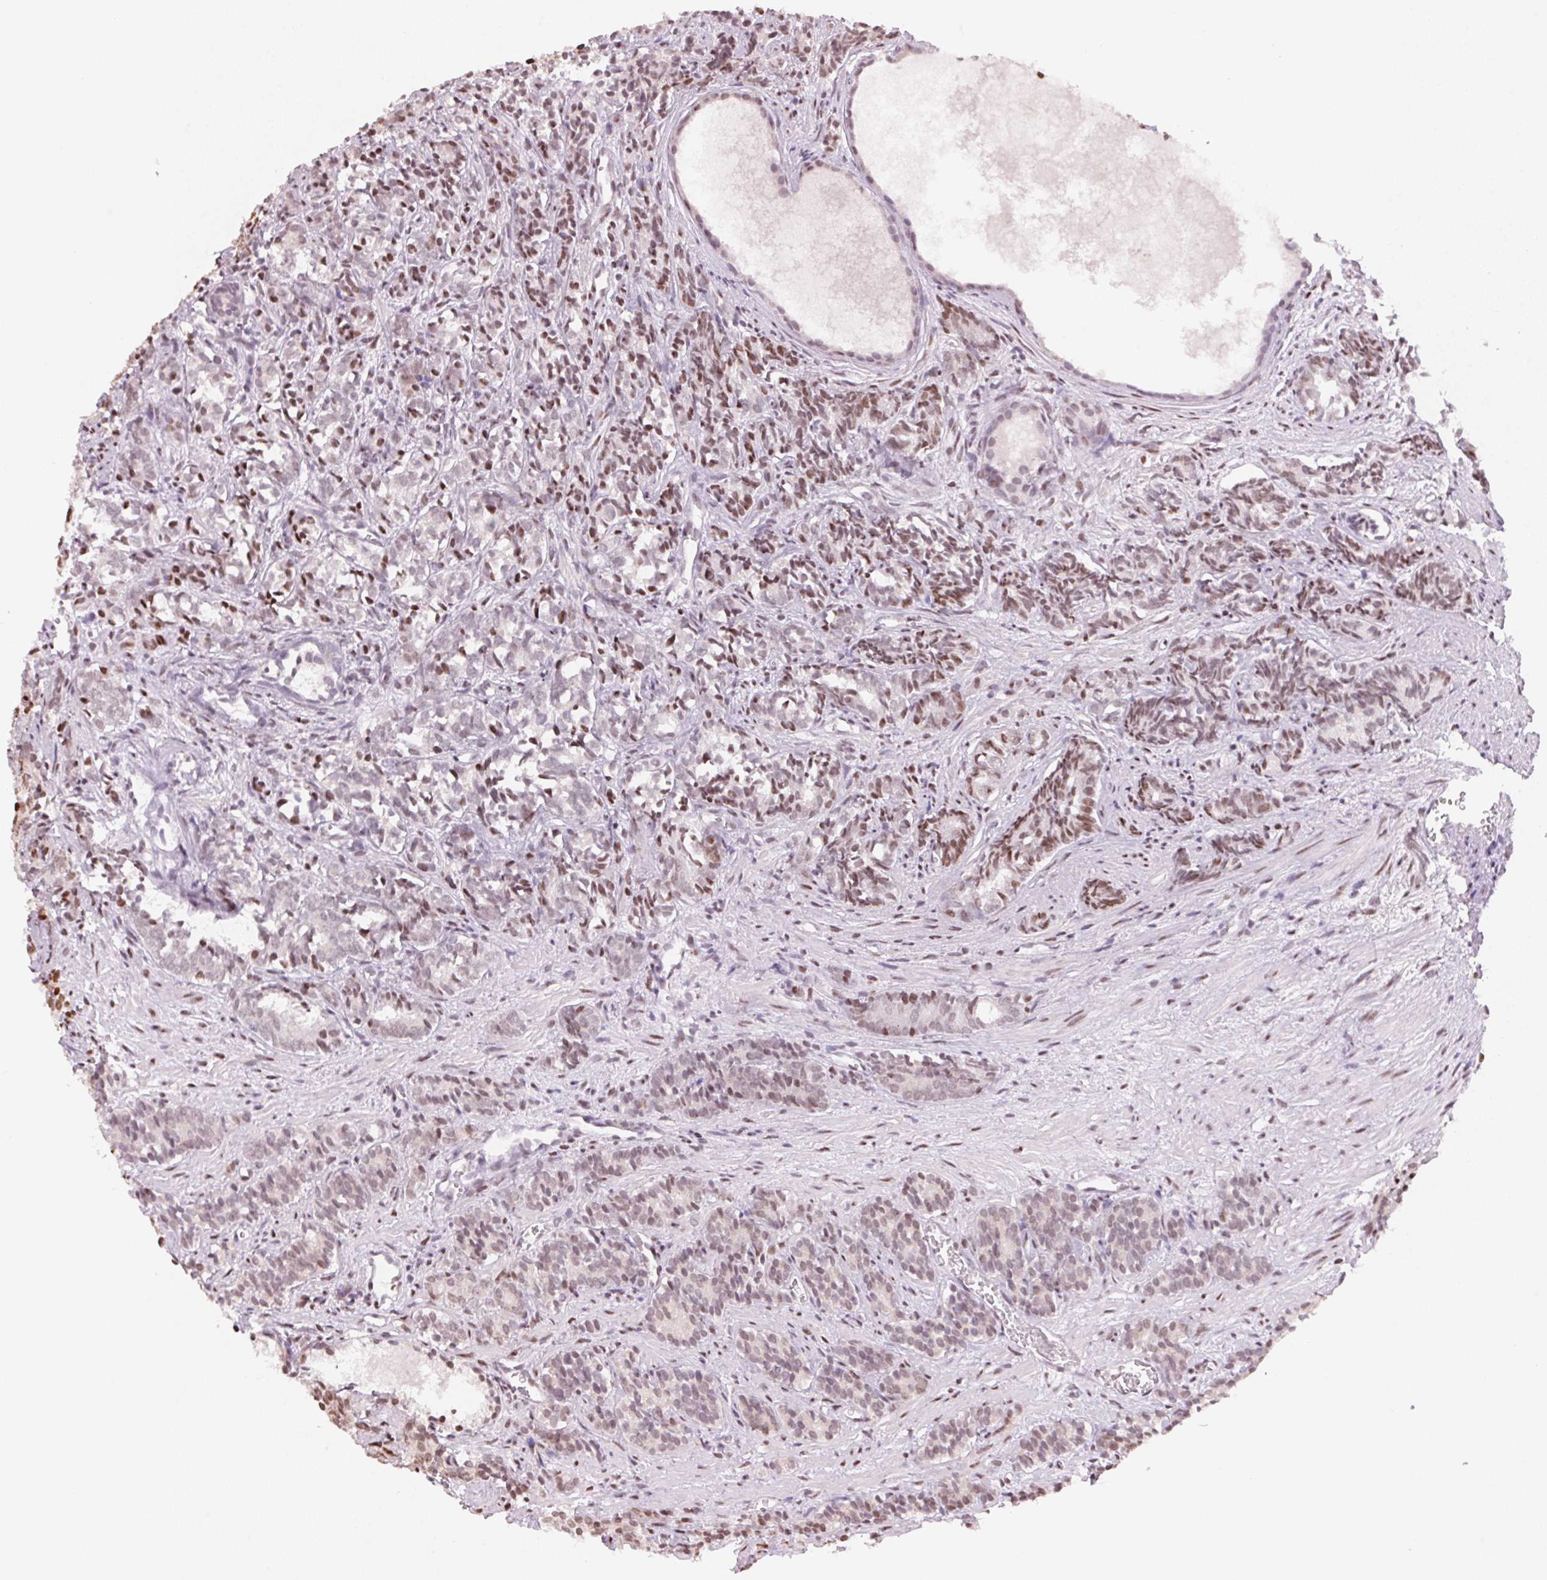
{"staining": {"intensity": "strong", "quantity": "25%-75%", "location": "nuclear"}, "tissue": "prostate cancer", "cell_type": "Tumor cells", "image_type": "cancer", "snomed": [{"axis": "morphology", "description": "Adenocarcinoma, High grade"}, {"axis": "topography", "description": "Prostate"}], "caption": "DAB immunohistochemical staining of prostate high-grade adenocarcinoma reveals strong nuclear protein staining in approximately 25%-75% of tumor cells.", "gene": "NXF1", "patient": {"sex": "male", "age": 84}}